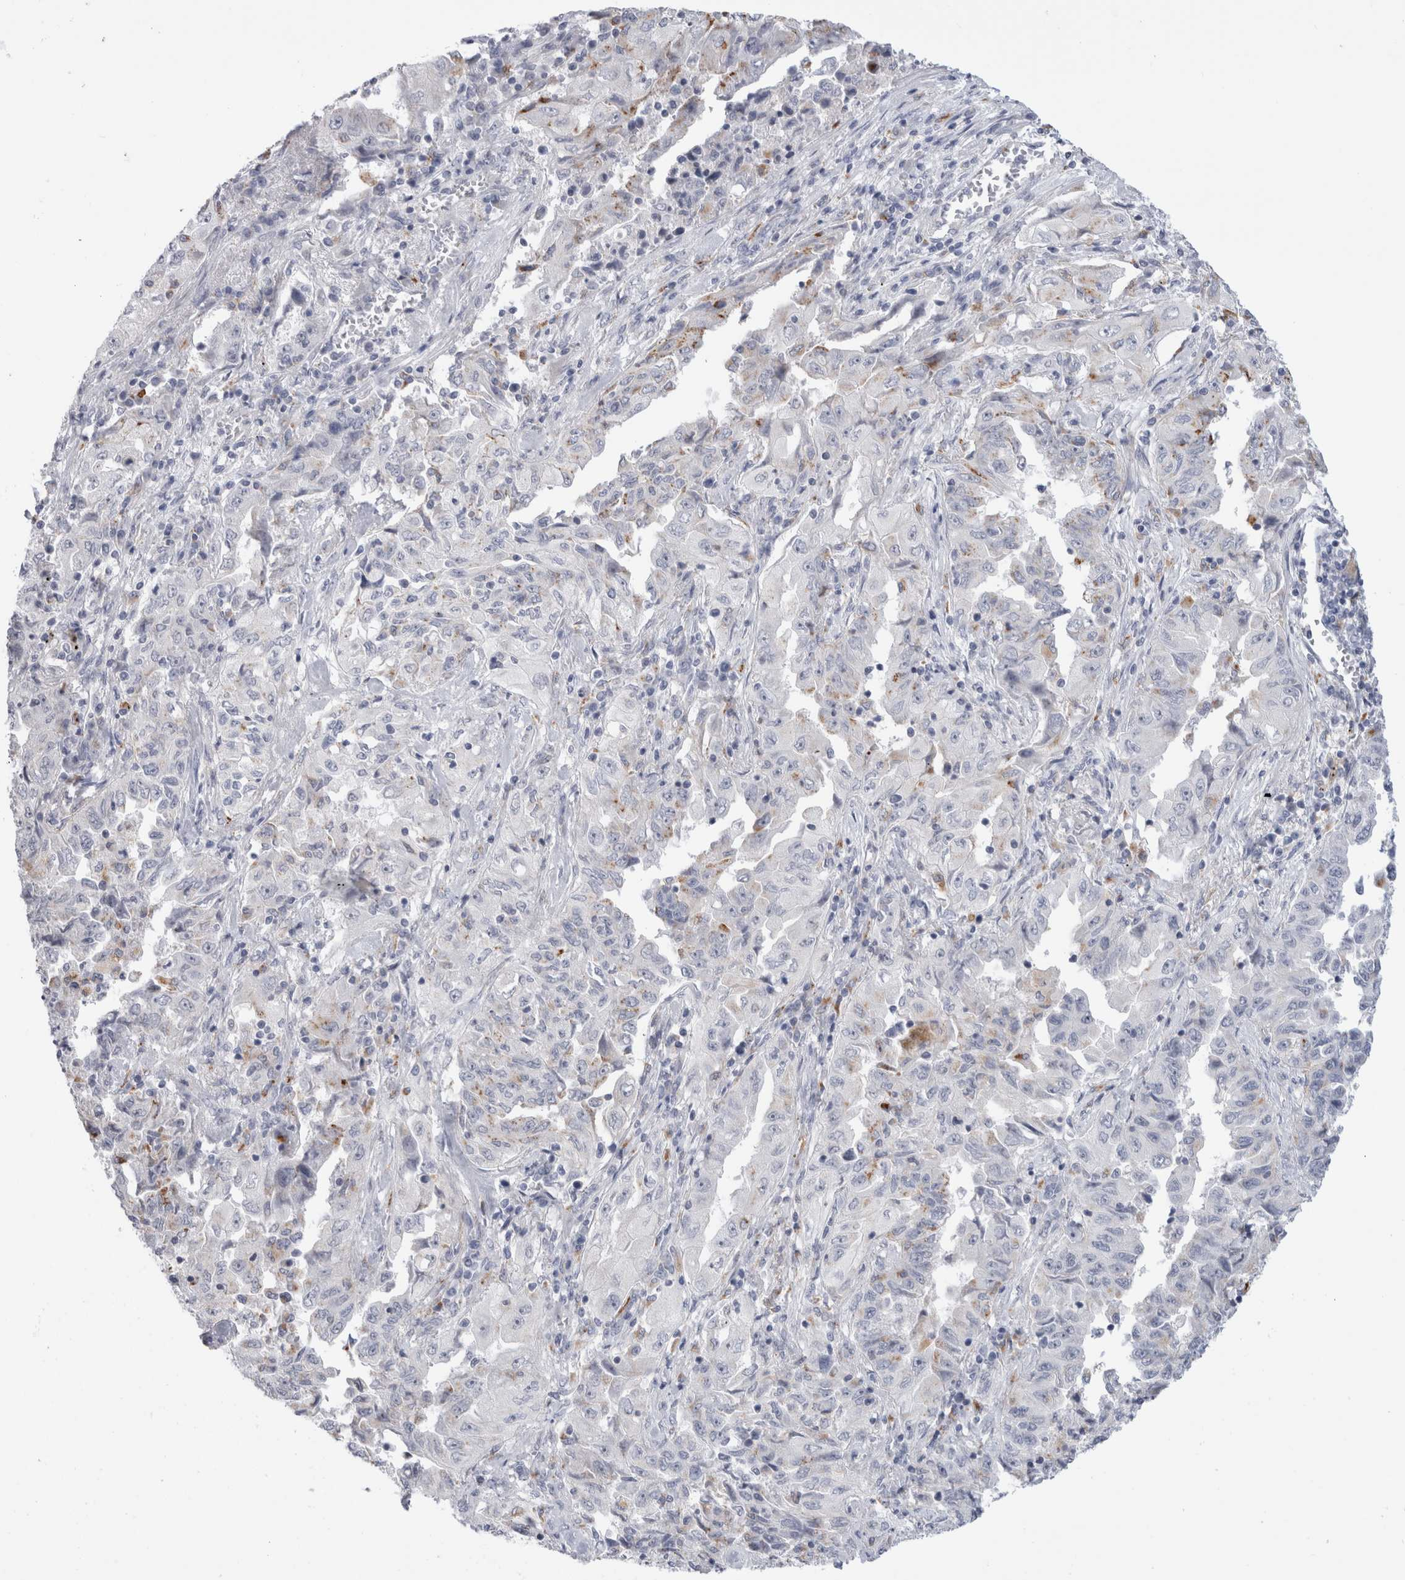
{"staining": {"intensity": "negative", "quantity": "none", "location": "none"}, "tissue": "lung cancer", "cell_type": "Tumor cells", "image_type": "cancer", "snomed": [{"axis": "morphology", "description": "Adenocarcinoma, NOS"}, {"axis": "topography", "description": "Lung"}], "caption": "Immunohistochemistry (IHC) histopathology image of lung adenocarcinoma stained for a protein (brown), which exhibits no positivity in tumor cells. The staining was performed using DAB (3,3'-diaminobenzidine) to visualize the protein expression in brown, while the nuclei were stained in blue with hematoxylin (Magnification: 20x).", "gene": "ANKMY1", "patient": {"sex": "female", "age": 51}}